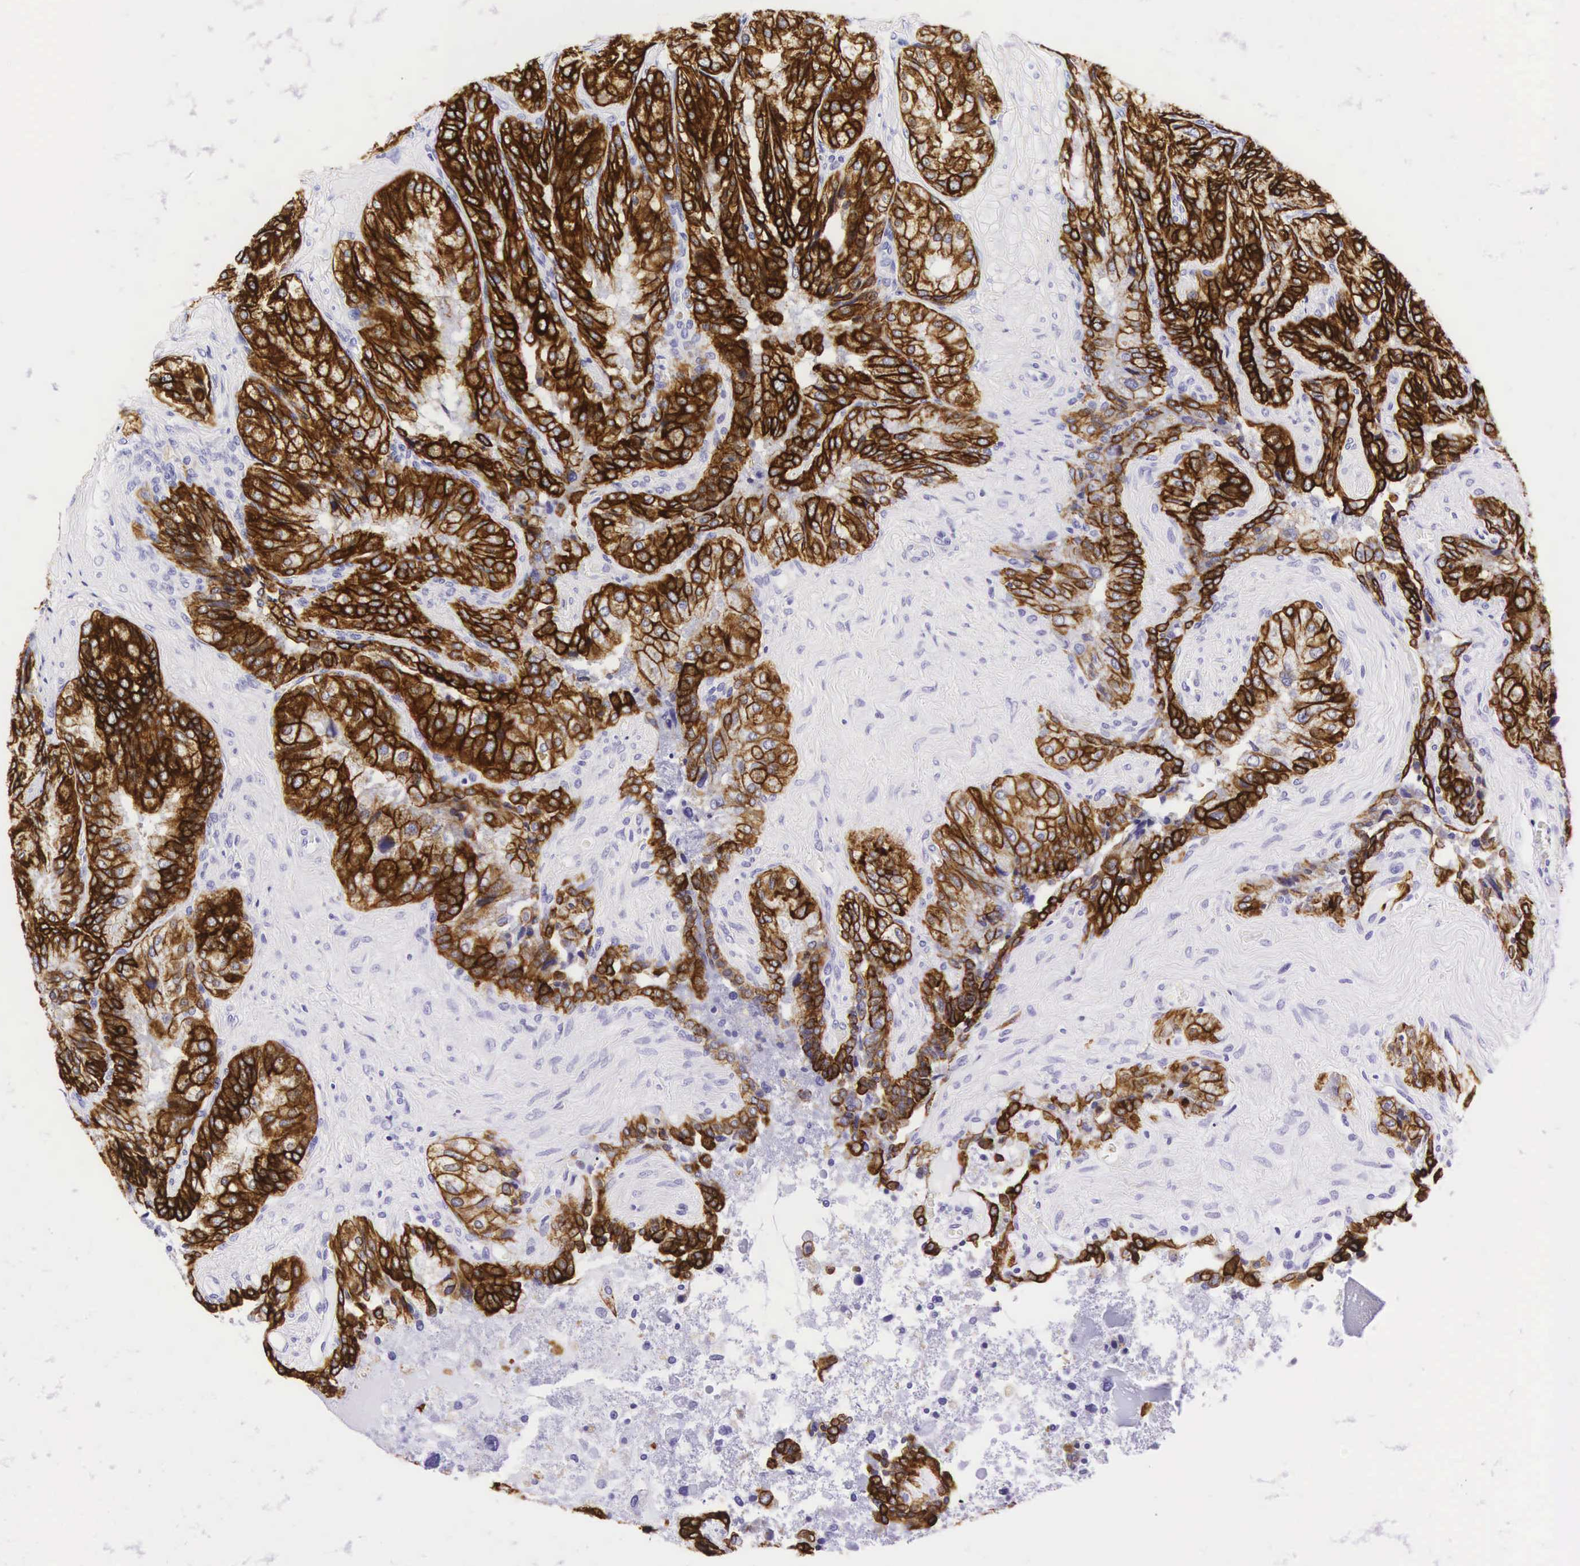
{"staining": {"intensity": "strong", "quantity": ">75%", "location": "cytoplasmic/membranous"}, "tissue": "seminal vesicle", "cell_type": "Glandular cells", "image_type": "normal", "snomed": [{"axis": "morphology", "description": "Normal tissue, NOS"}, {"axis": "topography", "description": "Seminal veicle"}], "caption": "Normal seminal vesicle demonstrates strong cytoplasmic/membranous expression in about >75% of glandular cells.", "gene": "KRT18", "patient": {"sex": "male", "age": 69}}